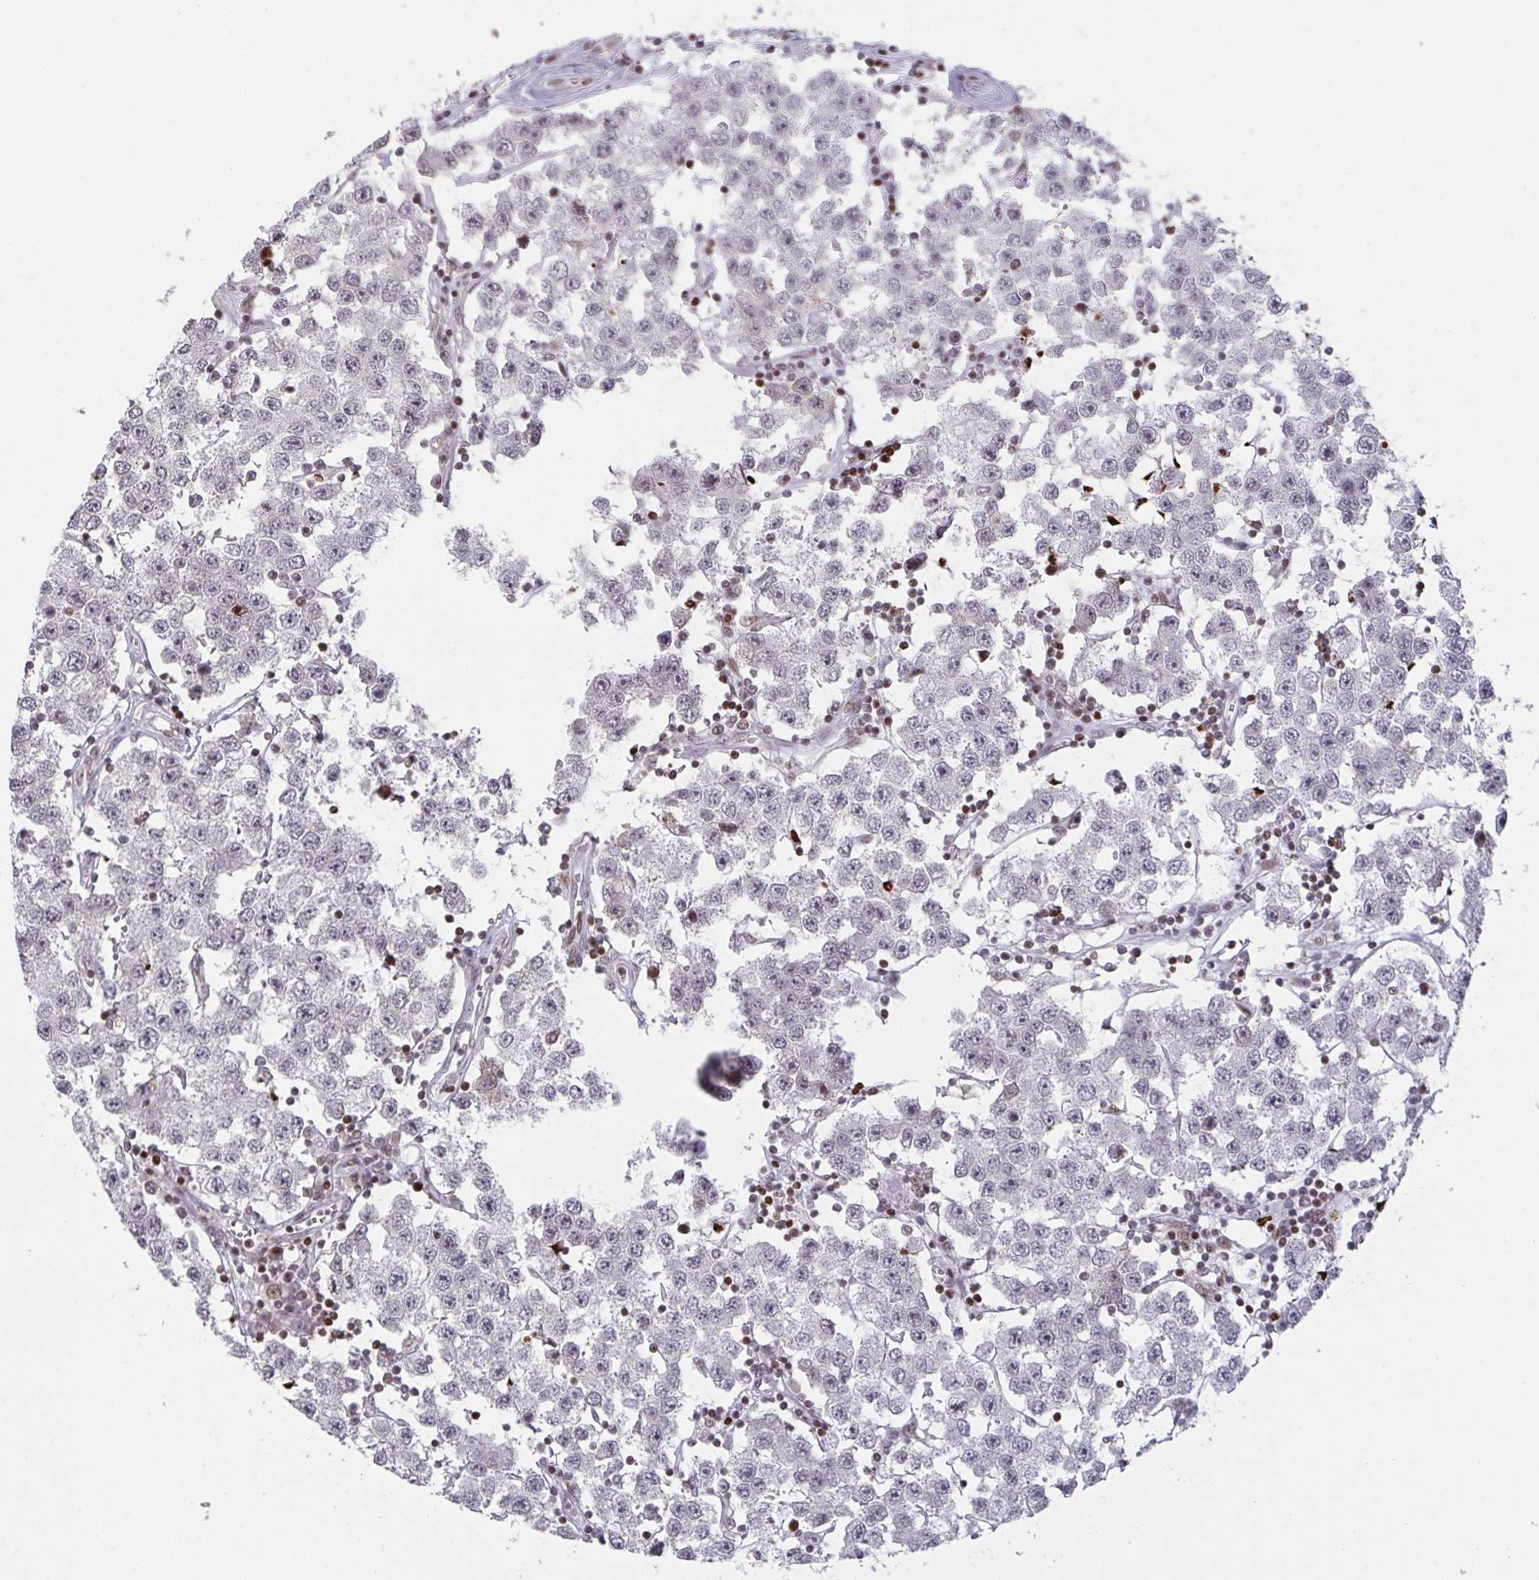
{"staining": {"intensity": "weak", "quantity": "<25%", "location": "nuclear"}, "tissue": "testis cancer", "cell_type": "Tumor cells", "image_type": "cancer", "snomed": [{"axis": "morphology", "description": "Seminoma, NOS"}, {"axis": "topography", "description": "Testis"}], "caption": "Seminoma (testis) was stained to show a protein in brown. There is no significant expression in tumor cells.", "gene": "PCDHB8", "patient": {"sex": "male", "age": 34}}